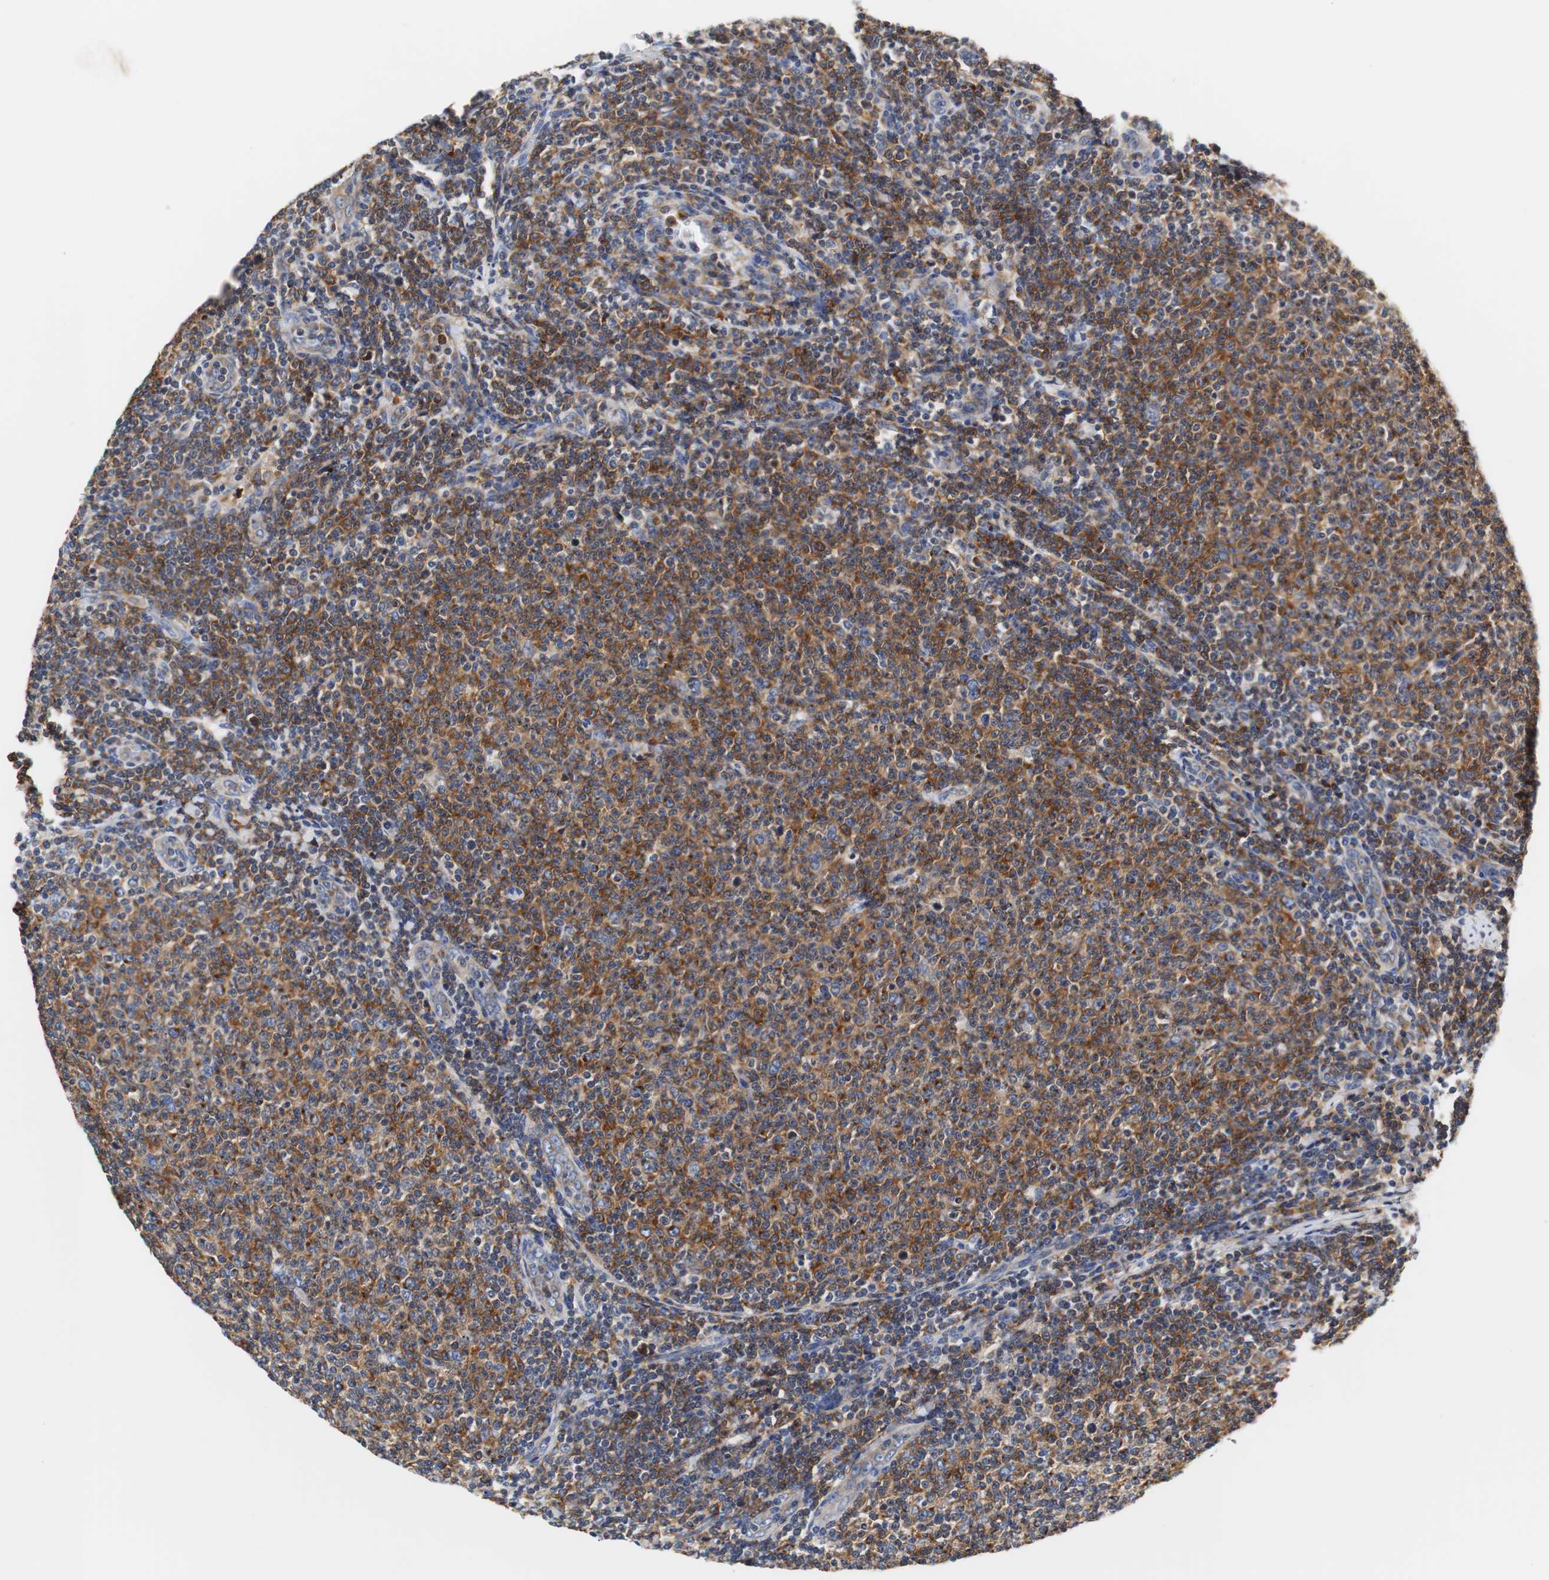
{"staining": {"intensity": "strong", "quantity": ">75%", "location": "cytoplasmic/membranous"}, "tissue": "lymphoma", "cell_type": "Tumor cells", "image_type": "cancer", "snomed": [{"axis": "morphology", "description": "Malignant lymphoma, non-Hodgkin's type, Low grade"}, {"axis": "topography", "description": "Lymph node"}], "caption": "The immunohistochemical stain labels strong cytoplasmic/membranous expression in tumor cells of low-grade malignant lymphoma, non-Hodgkin's type tissue.", "gene": "VAMP8", "patient": {"sex": "male", "age": 66}}